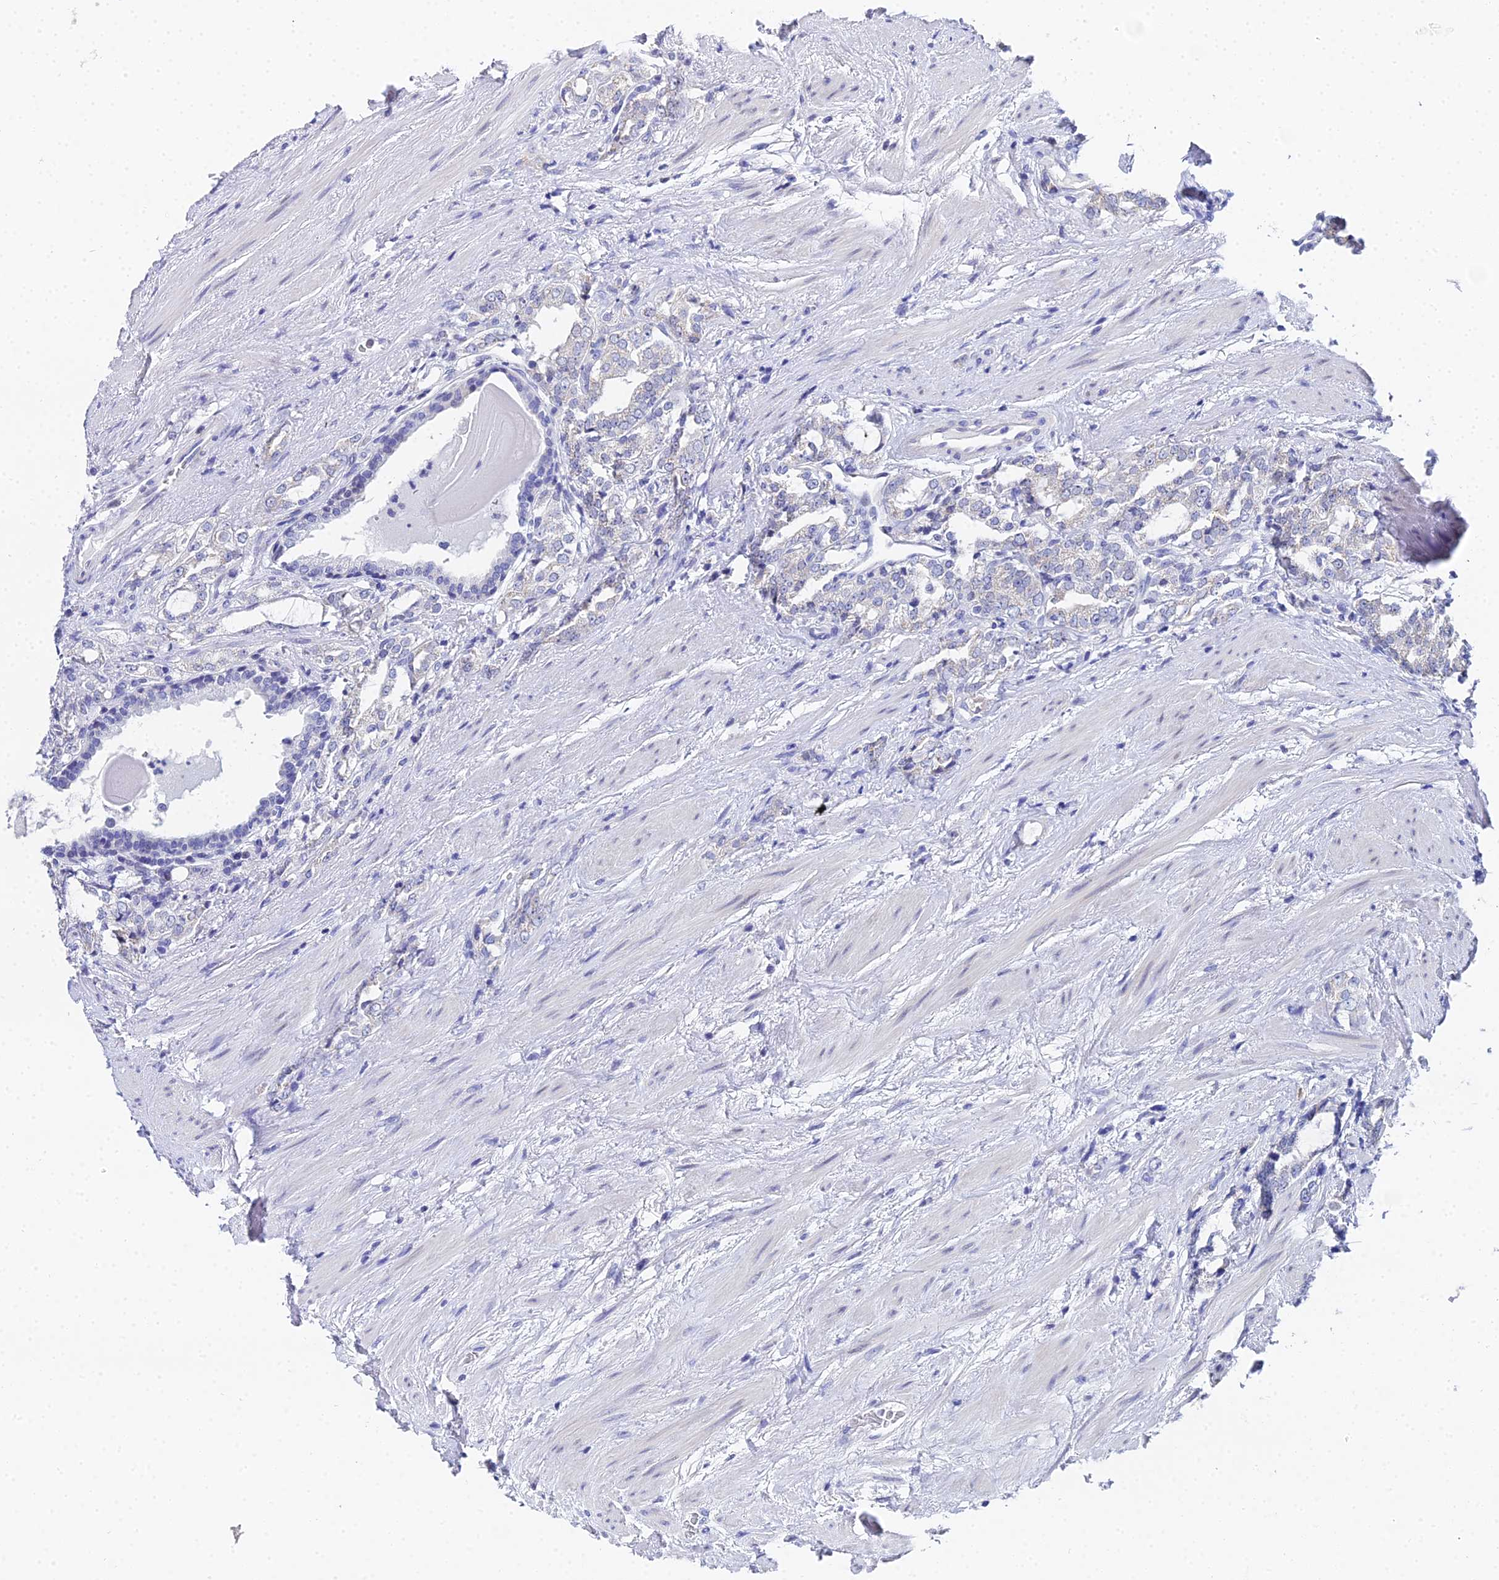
{"staining": {"intensity": "negative", "quantity": "none", "location": "none"}, "tissue": "prostate cancer", "cell_type": "Tumor cells", "image_type": "cancer", "snomed": [{"axis": "morphology", "description": "Adenocarcinoma, High grade"}, {"axis": "topography", "description": "Prostate"}], "caption": "High magnification brightfield microscopy of prostate high-grade adenocarcinoma stained with DAB (3,3'-diaminobenzidine) (brown) and counterstained with hematoxylin (blue): tumor cells show no significant expression. The staining was performed using DAB to visualize the protein expression in brown, while the nuclei were stained in blue with hematoxylin (Magnification: 20x).", "gene": "OCM", "patient": {"sex": "male", "age": 64}}